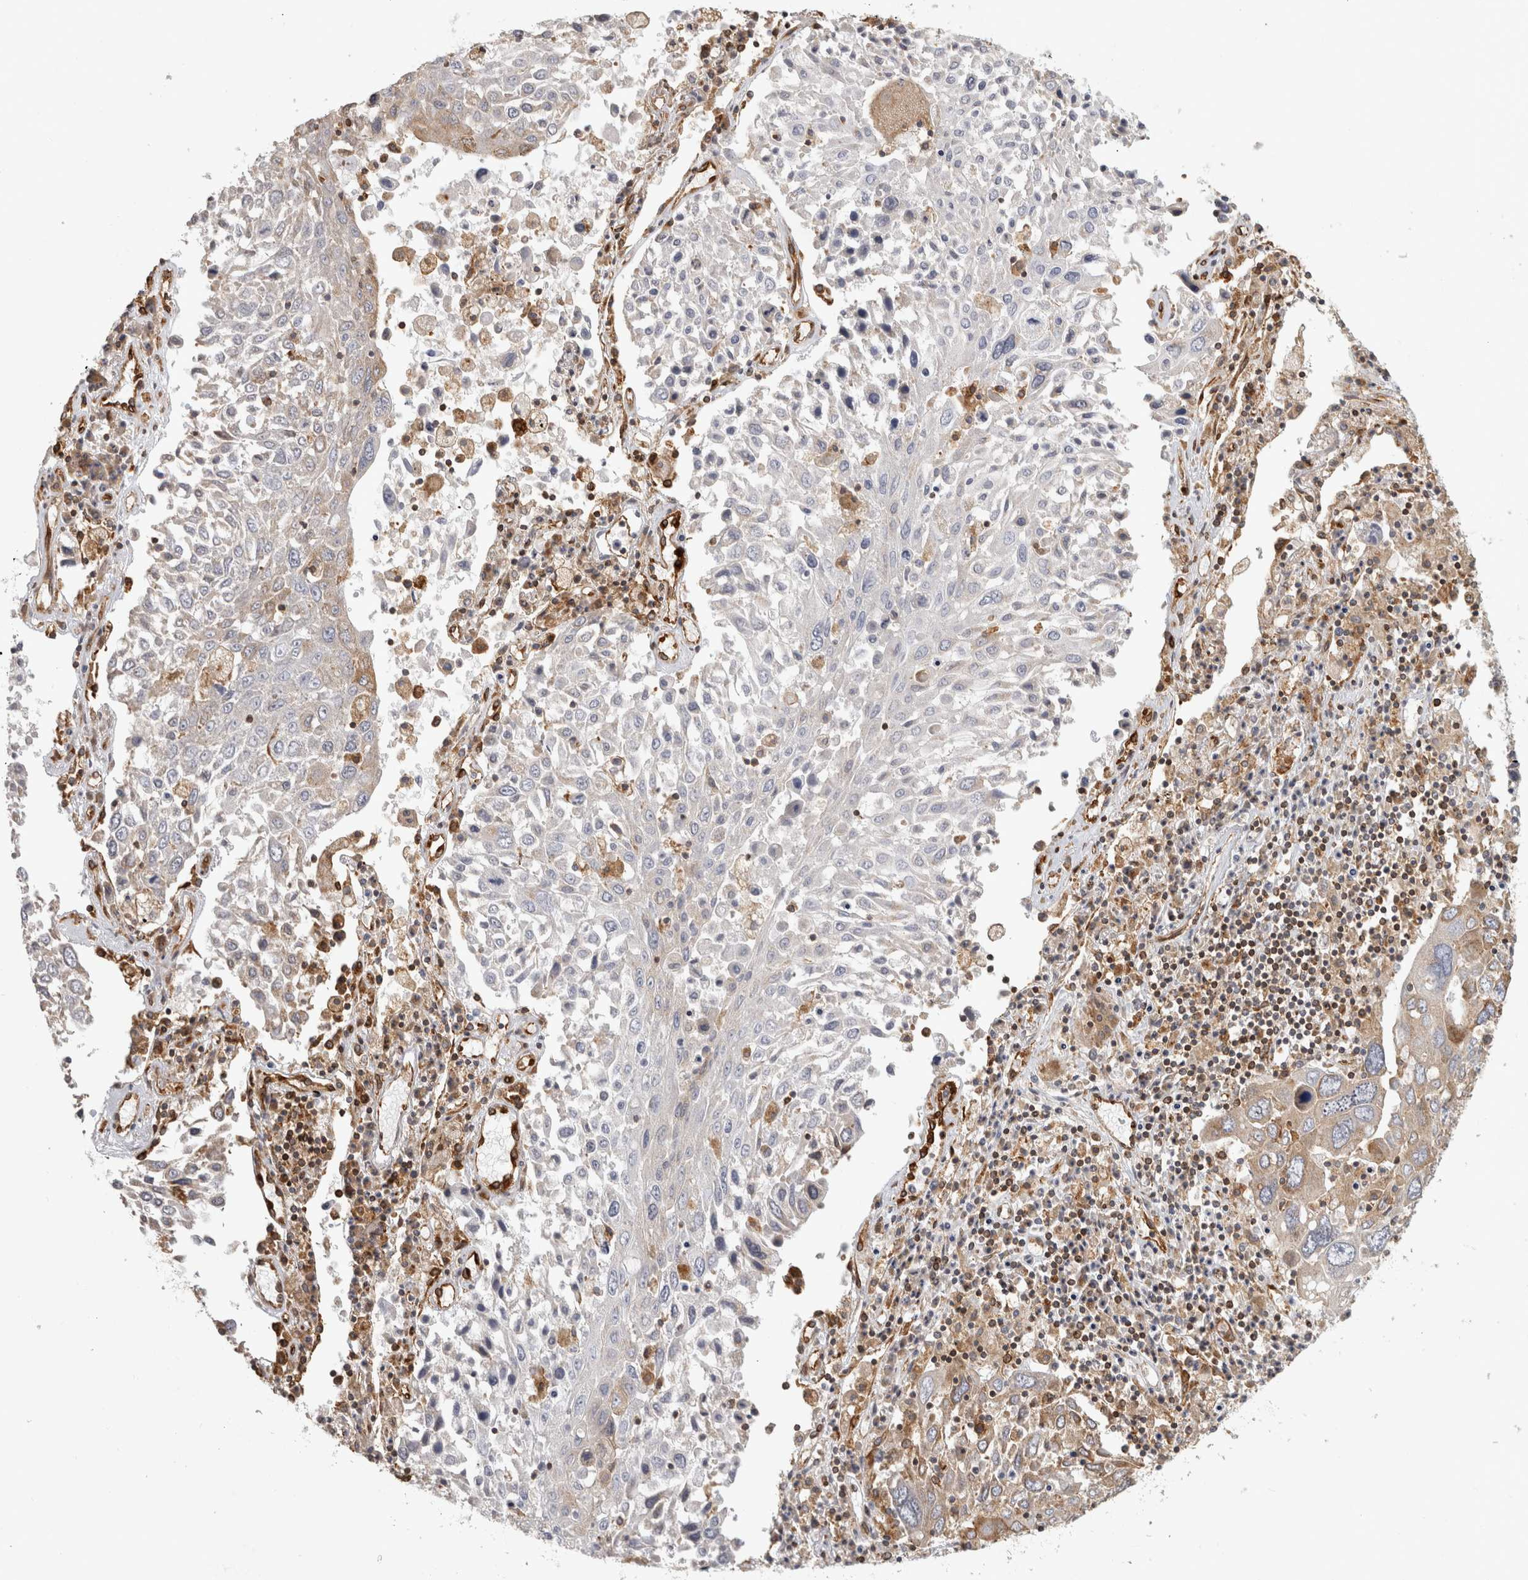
{"staining": {"intensity": "moderate", "quantity": "<25%", "location": "cytoplasmic/membranous"}, "tissue": "lung cancer", "cell_type": "Tumor cells", "image_type": "cancer", "snomed": [{"axis": "morphology", "description": "Squamous cell carcinoma, NOS"}, {"axis": "topography", "description": "Lung"}], "caption": "Immunohistochemical staining of lung cancer (squamous cell carcinoma) shows low levels of moderate cytoplasmic/membranous protein positivity in about <25% of tumor cells.", "gene": "HLA-E", "patient": {"sex": "male", "age": 65}}